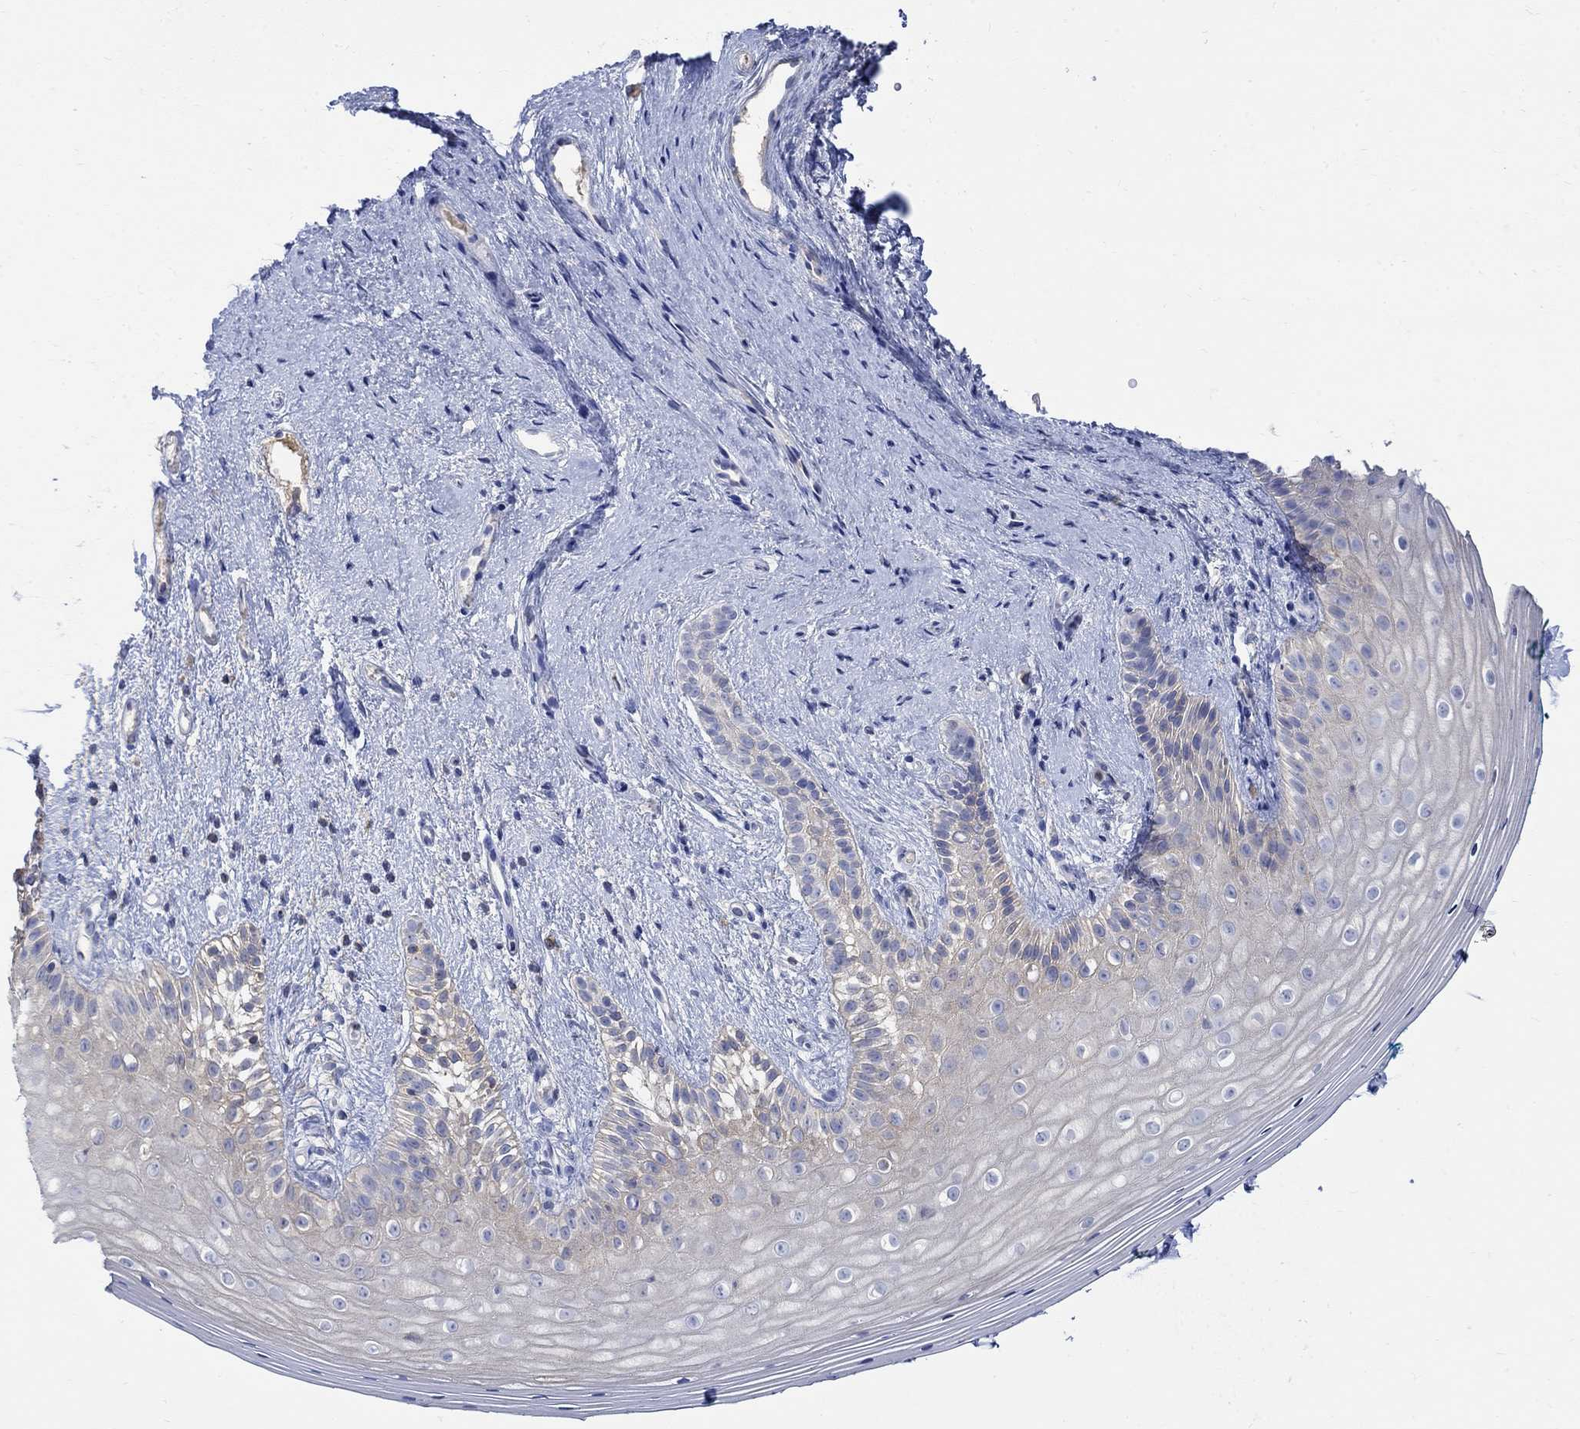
{"staining": {"intensity": "negative", "quantity": "none", "location": "none"}, "tissue": "vagina", "cell_type": "Squamous epithelial cells", "image_type": "normal", "snomed": [{"axis": "morphology", "description": "Normal tissue, NOS"}, {"axis": "topography", "description": "Vagina"}], "caption": "Squamous epithelial cells show no significant protein expression in unremarkable vagina. The staining was performed using DAB to visualize the protein expression in brown, while the nuclei were stained in blue with hematoxylin (Magnification: 20x).", "gene": "GCM1", "patient": {"sex": "female", "age": 47}}